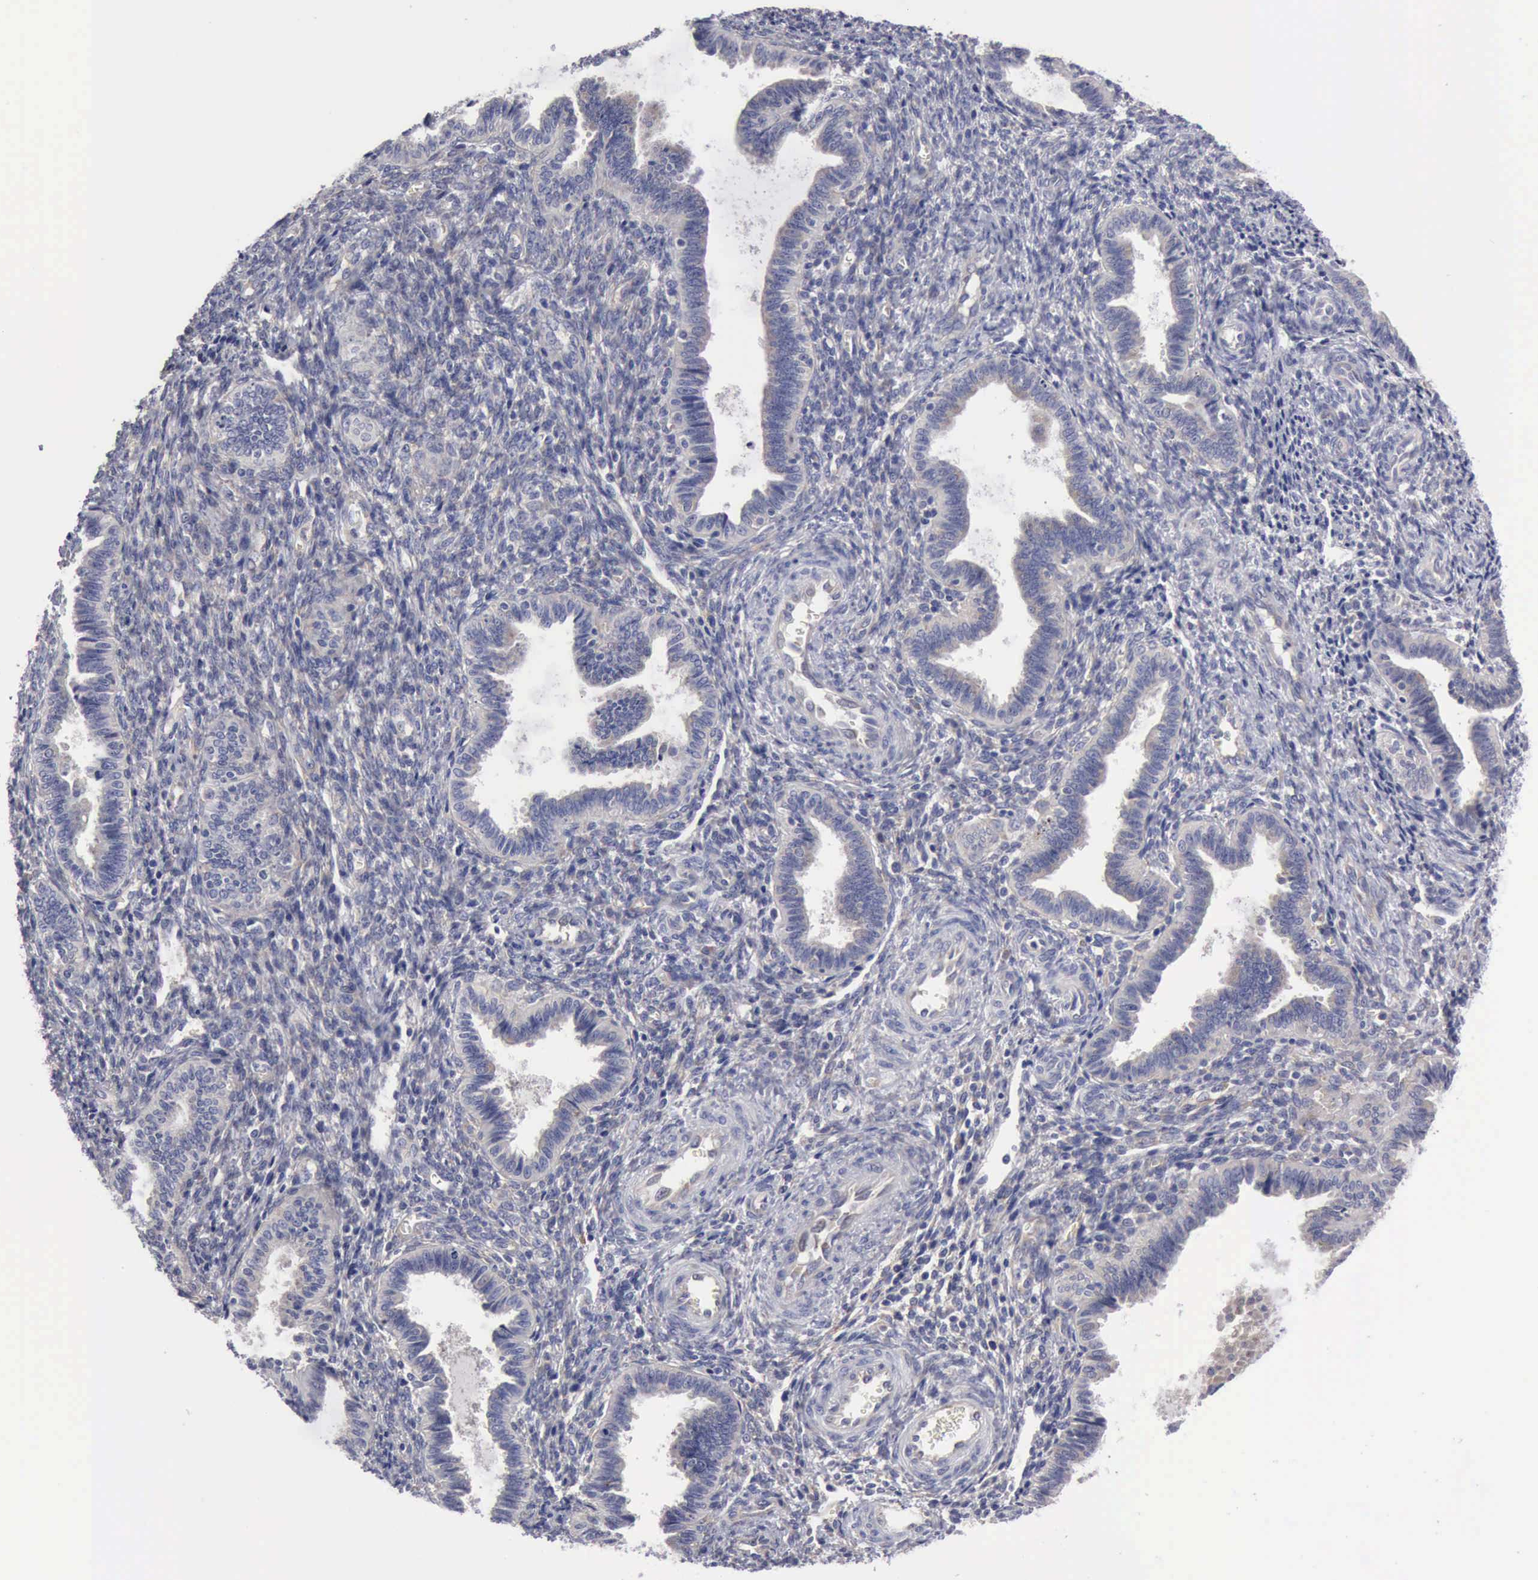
{"staining": {"intensity": "negative", "quantity": "none", "location": "none"}, "tissue": "endometrium", "cell_type": "Cells in endometrial stroma", "image_type": "normal", "snomed": [{"axis": "morphology", "description": "Normal tissue, NOS"}, {"axis": "topography", "description": "Endometrium"}], "caption": "Immunohistochemical staining of normal human endometrium demonstrates no significant positivity in cells in endometrial stroma.", "gene": "TXLNG", "patient": {"sex": "female", "age": 36}}